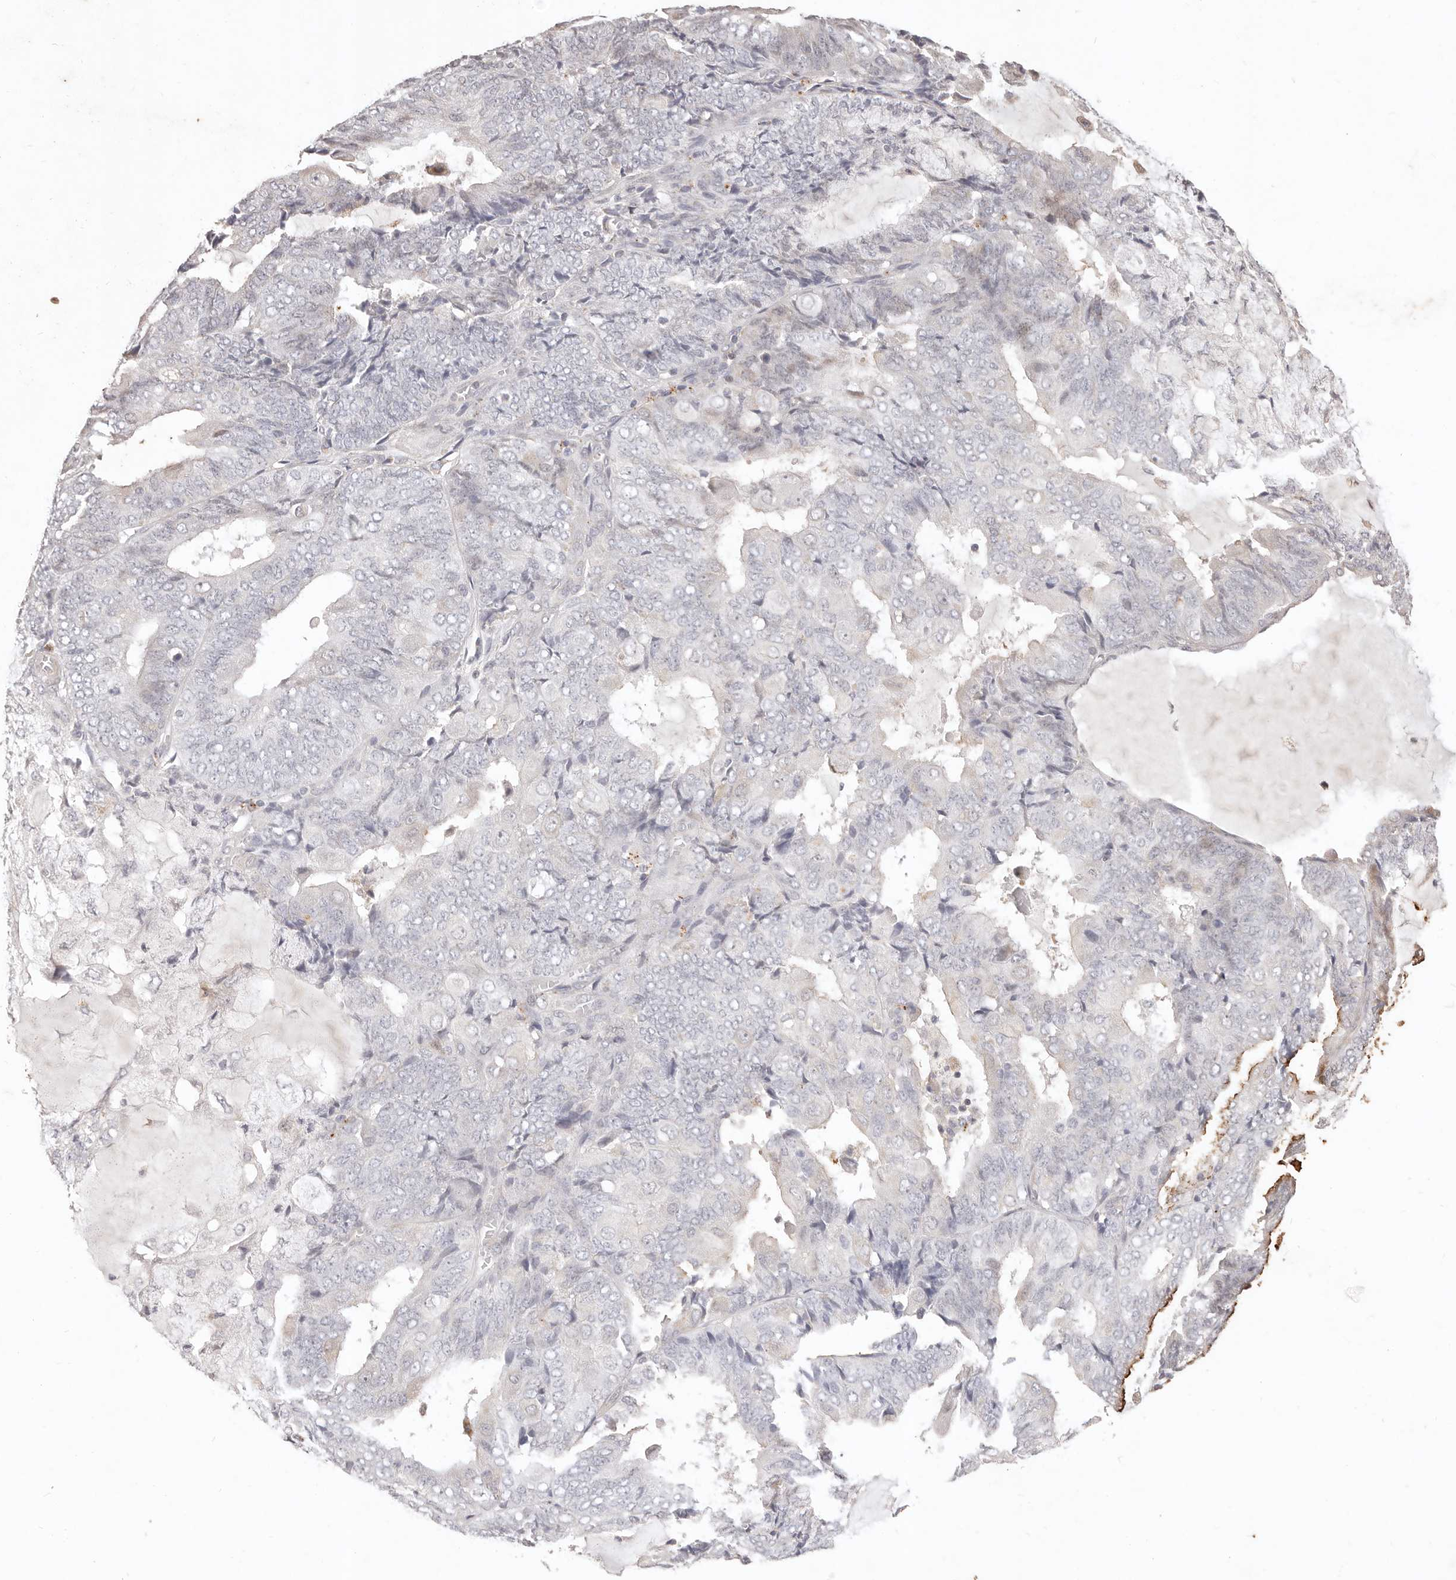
{"staining": {"intensity": "negative", "quantity": "none", "location": "none"}, "tissue": "endometrial cancer", "cell_type": "Tumor cells", "image_type": "cancer", "snomed": [{"axis": "morphology", "description": "Adenocarcinoma, NOS"}, {"axis": "topography", "description": "Endometrium"}], "caption": "The micrograph demonstrates no significant staining in tumor cells of endometrial cancer (adenocarcinoma). (Immunohistochemistry (ihc), brightfield microscopy, high magnification).", "gene": "KIF9", "patient": {"sex": "female", "age": 81}}